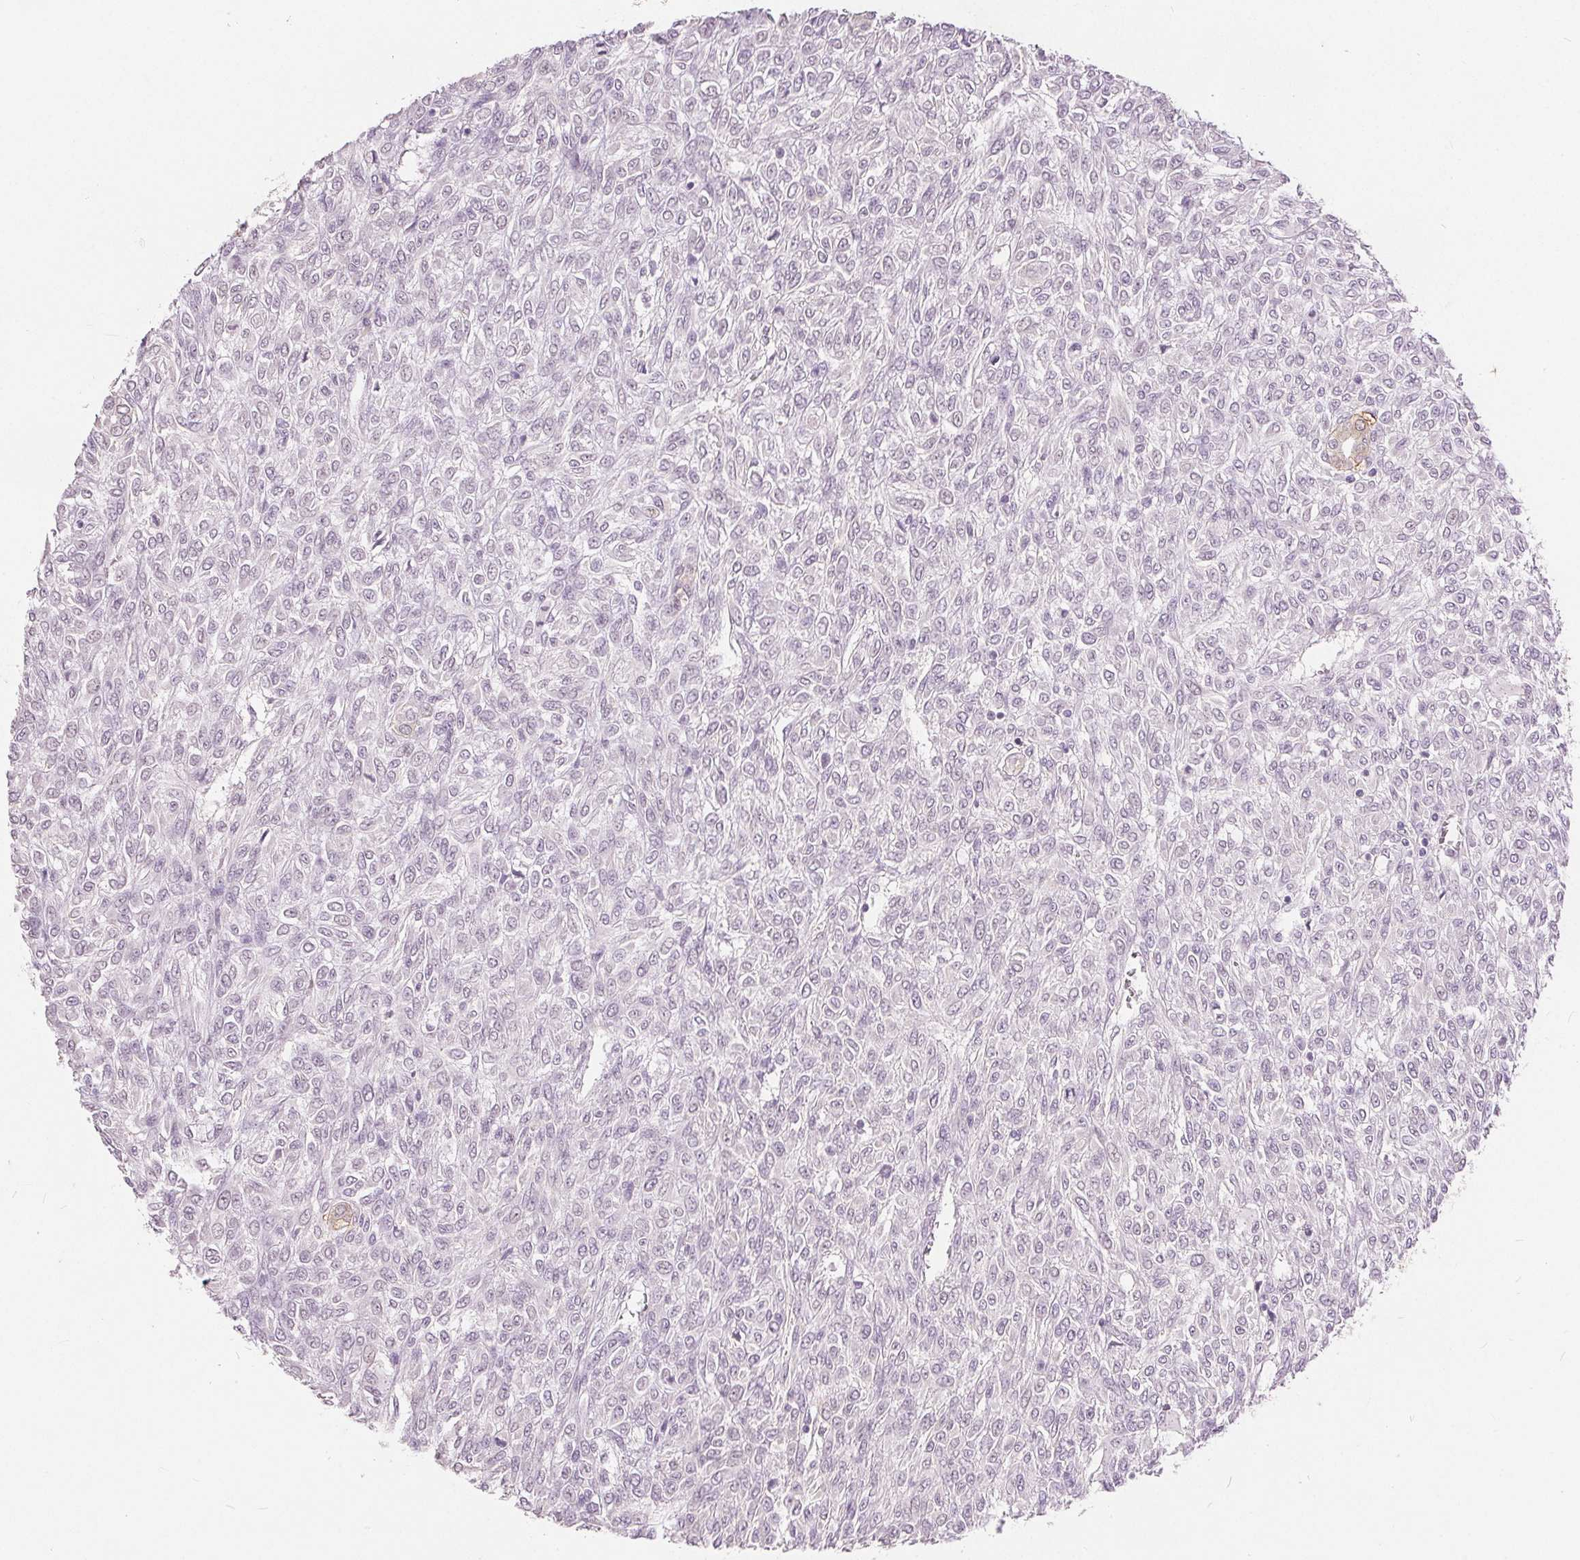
{"staining": {"intensity": "negative", "quantity": "none", "location": "none"}, "tissue": "renal cancer", "cell_type": "Tumor cells", "image_type": "cancer", "snomed": [{"axis": "morphology", "description": "Adenocarcinoma, NOS"}, {"axis": "topography", "description": "Kidney"}], "caption": "IHC micrograph of neoplastic tissue: renal cancer stained with DAB shows no significant protein staining in tumor cells.", "gene": "CA12", "patient": {"sex": "male", "age": 58}}